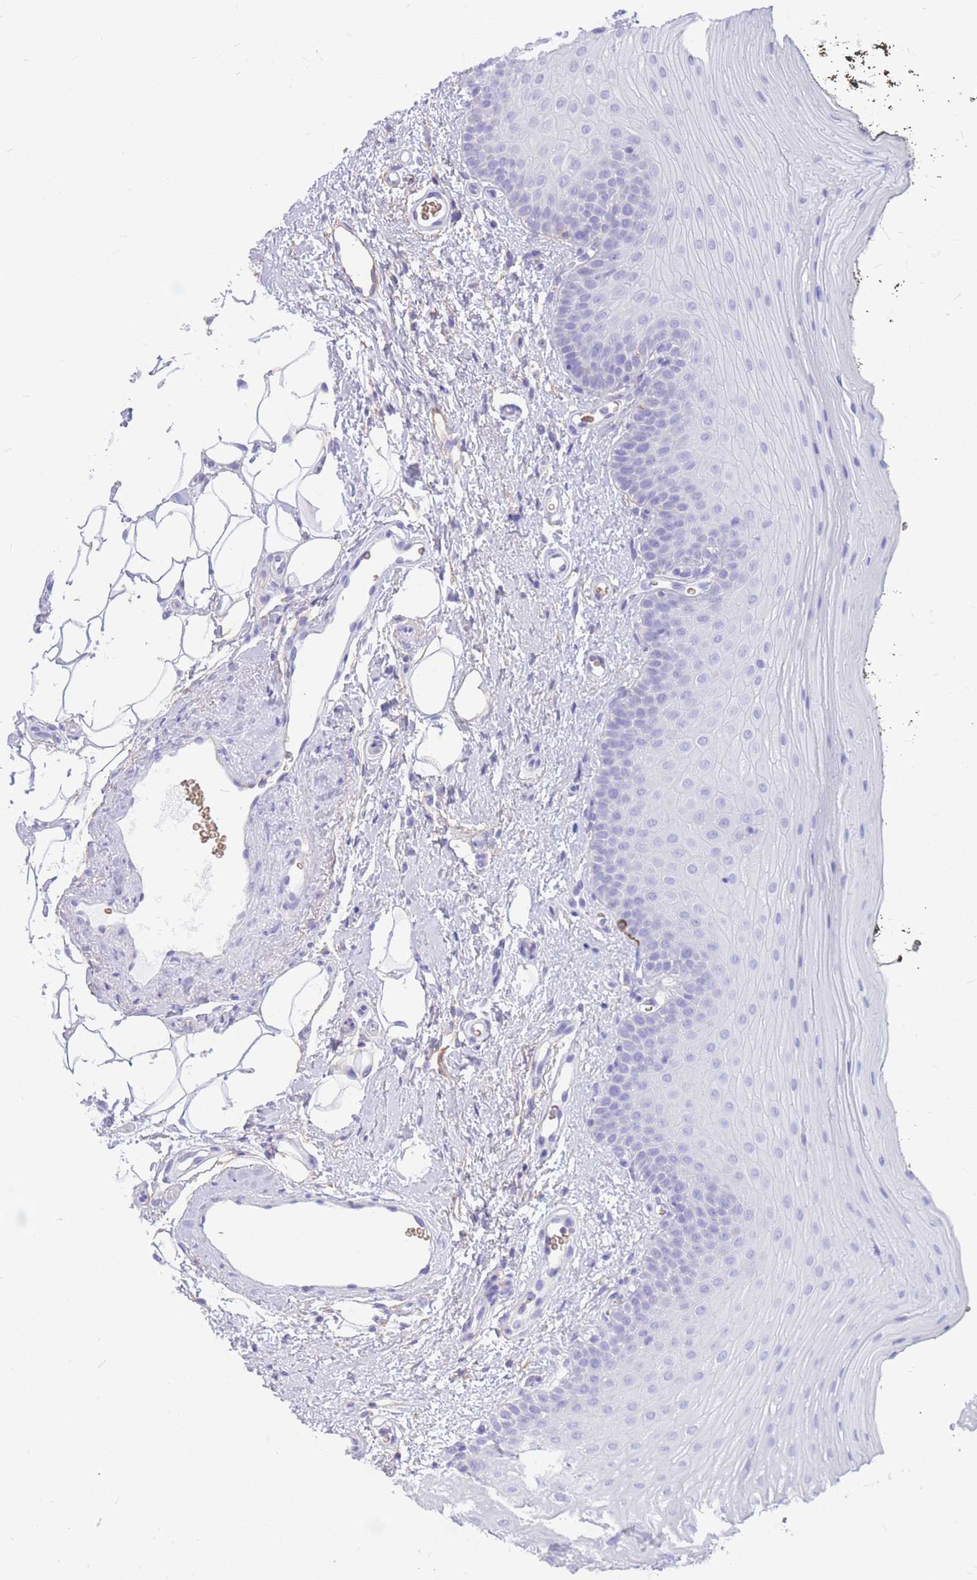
{"staining": {"intensity": "negative", "quantity": "none", "location": "none"}, "tissue": "oral mucosa", "cell_type": "Squamous epithelial cells", "image_type": "normal", "snomed": [{"axis": "morphology", "description": "No evidence of malignacy"}, {"axis": "topography", "description": "Oral tissue"}, {"axis": "topography", "description": "Head-Neck"}], "caption": "The micrograph demonstrates no staining of squamous epithelial cells in benign oral mucosa. (DAB (3,3'-diaminobenzidine) immunohistochemistry (IHC), high magnification).", "gene": "ADD2", "patient": {"sex": "male", "age": 68}}